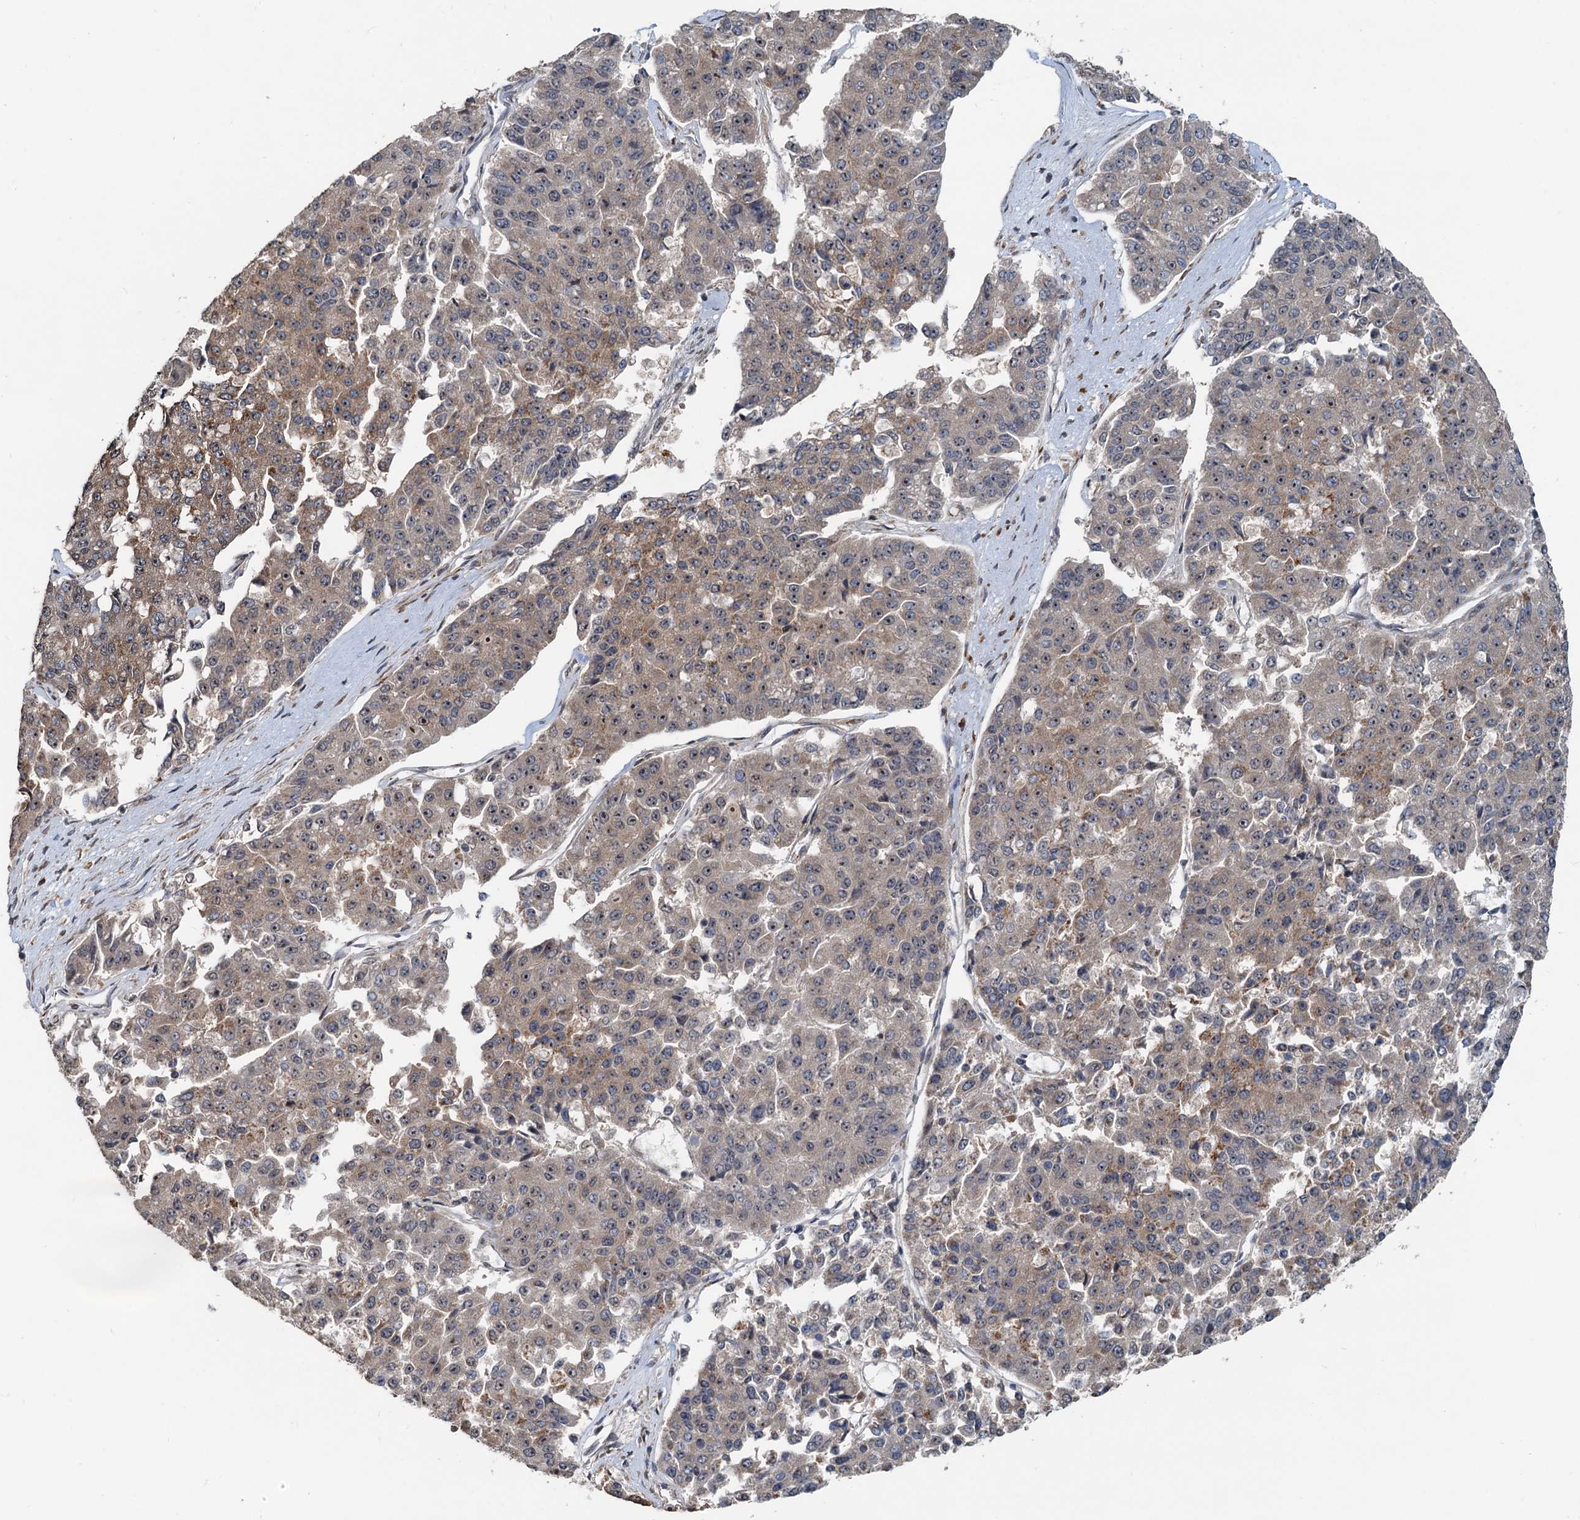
{"staining": {"intensity": "moderate", "quantity": ">75%", "location": "cytoplasmic/membranous,nuclear"}, "tissue": "pancreatic cancer", "cell_type": "Tumor cells", "image_type": "cancer", "snomed": [{"axis": "morphology", "description": "Adenocarcinoma, NOS"}, {"axis": "topography", "description": "Pancreas"}], "caption": "DAB immunohistochemical staining of human pancreatic adenocarcinoma reveals moderate cytoplasmic/membranous and nuclear protein expression in approximately >75% of tumor cells. The staining was performed using DAB, with brown indicating positive protein expression. Nuclei are stained blue with hematoxylin.", "gene": "CEP68", "patient": {"sex": "male", "age": 50}}